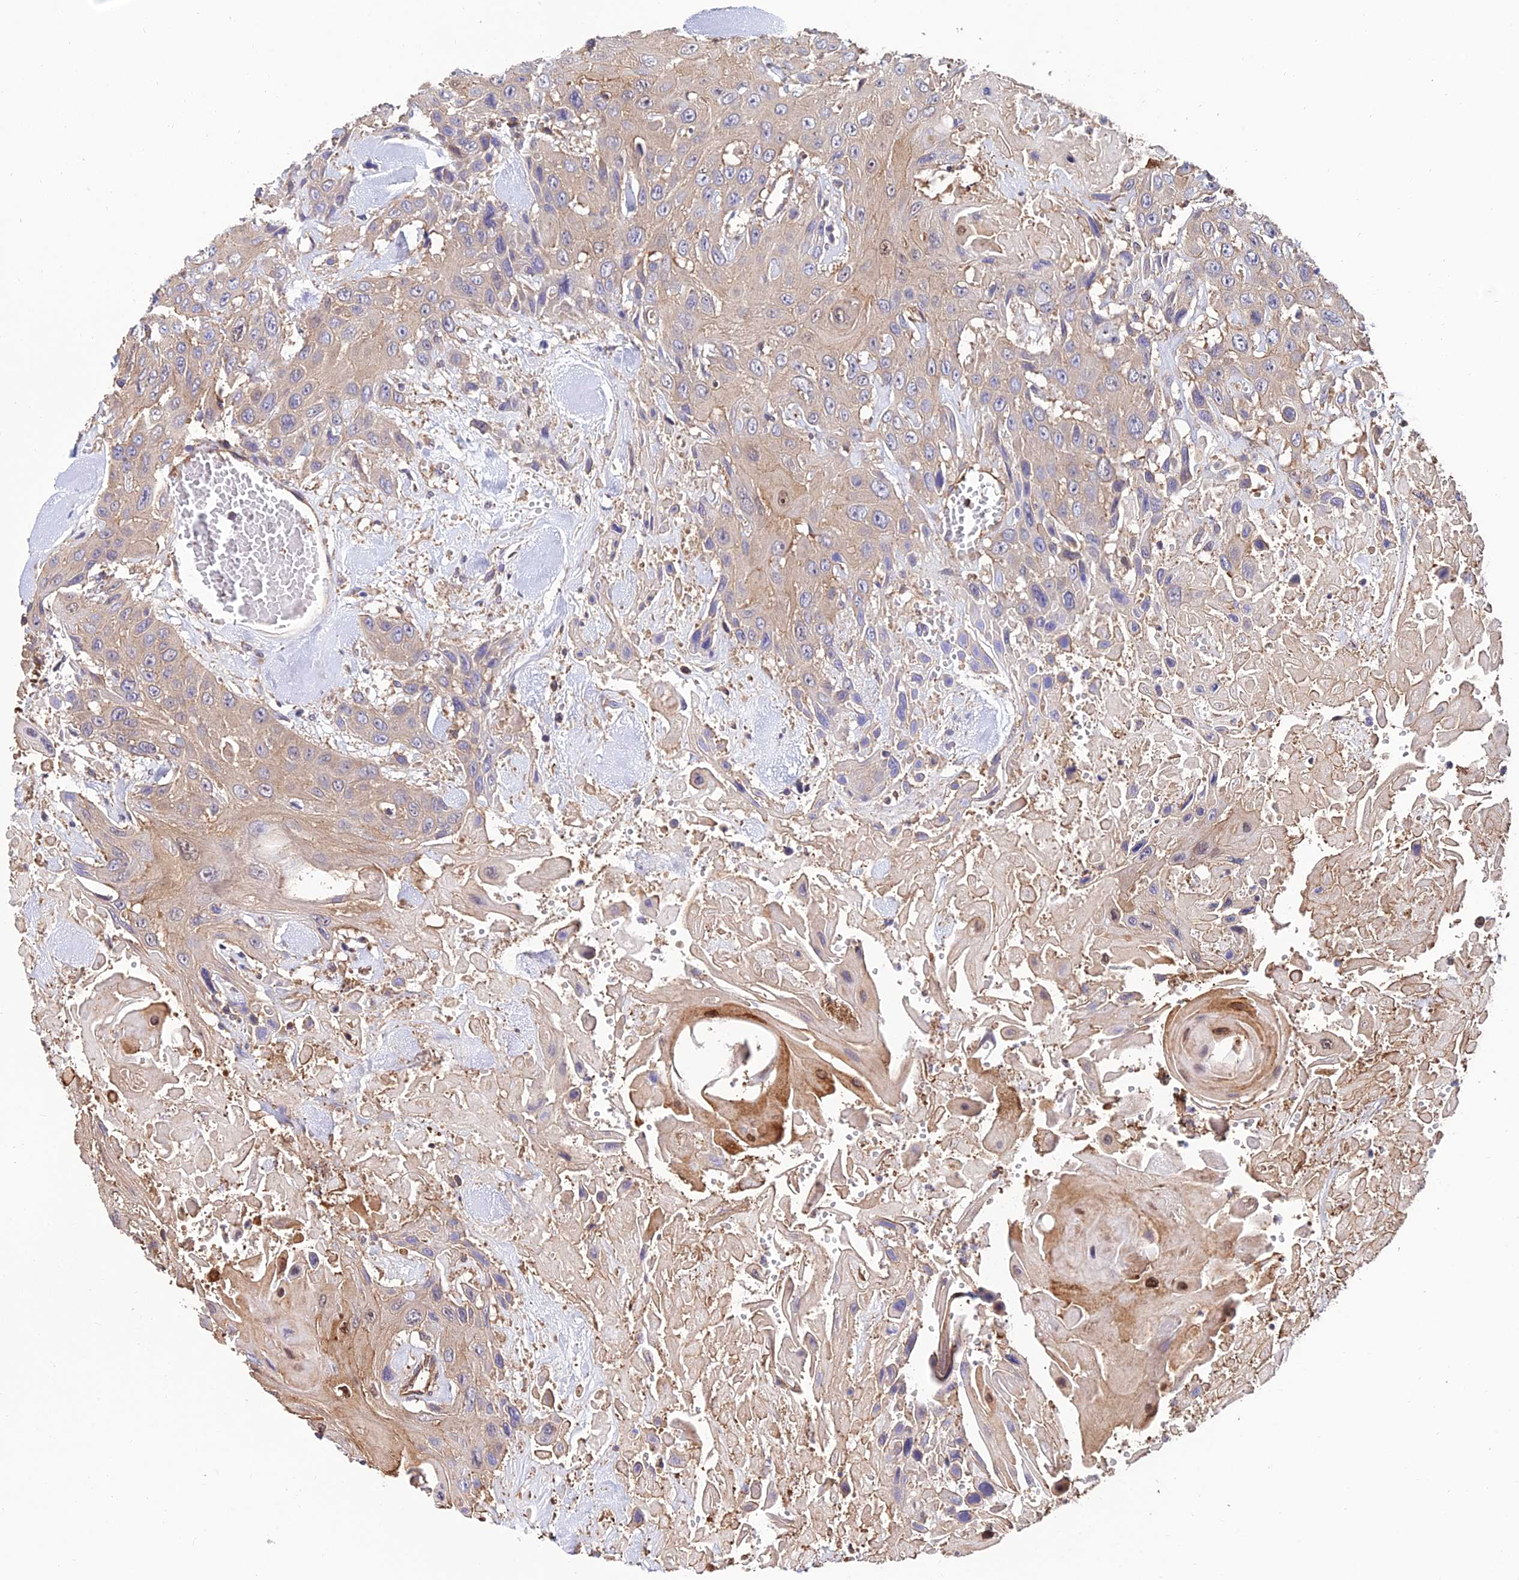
{"staining": {"intensity": "moderate", "quantity": "<25%", "location": "cytoplasmic/membranous,nuclear"}, "tissue": "head and neck cancer", "cell_type": "Tumor cells", "image_type": "cancer", "snomed": [{"axis": "morphology", "description": "Squamous cell carcinoma, NOS"}, {"axis": "topography", "description": "Head-Neck"}], "caption": "IHC of head and neck squamous cell carcinoma demonstrates low levels of moderate cytoplasmic/membranous and nuclear expression in approximately <25% of tumor cells.", "gene": "CALM2", "patient": {"sex": "male", "age": 81}}